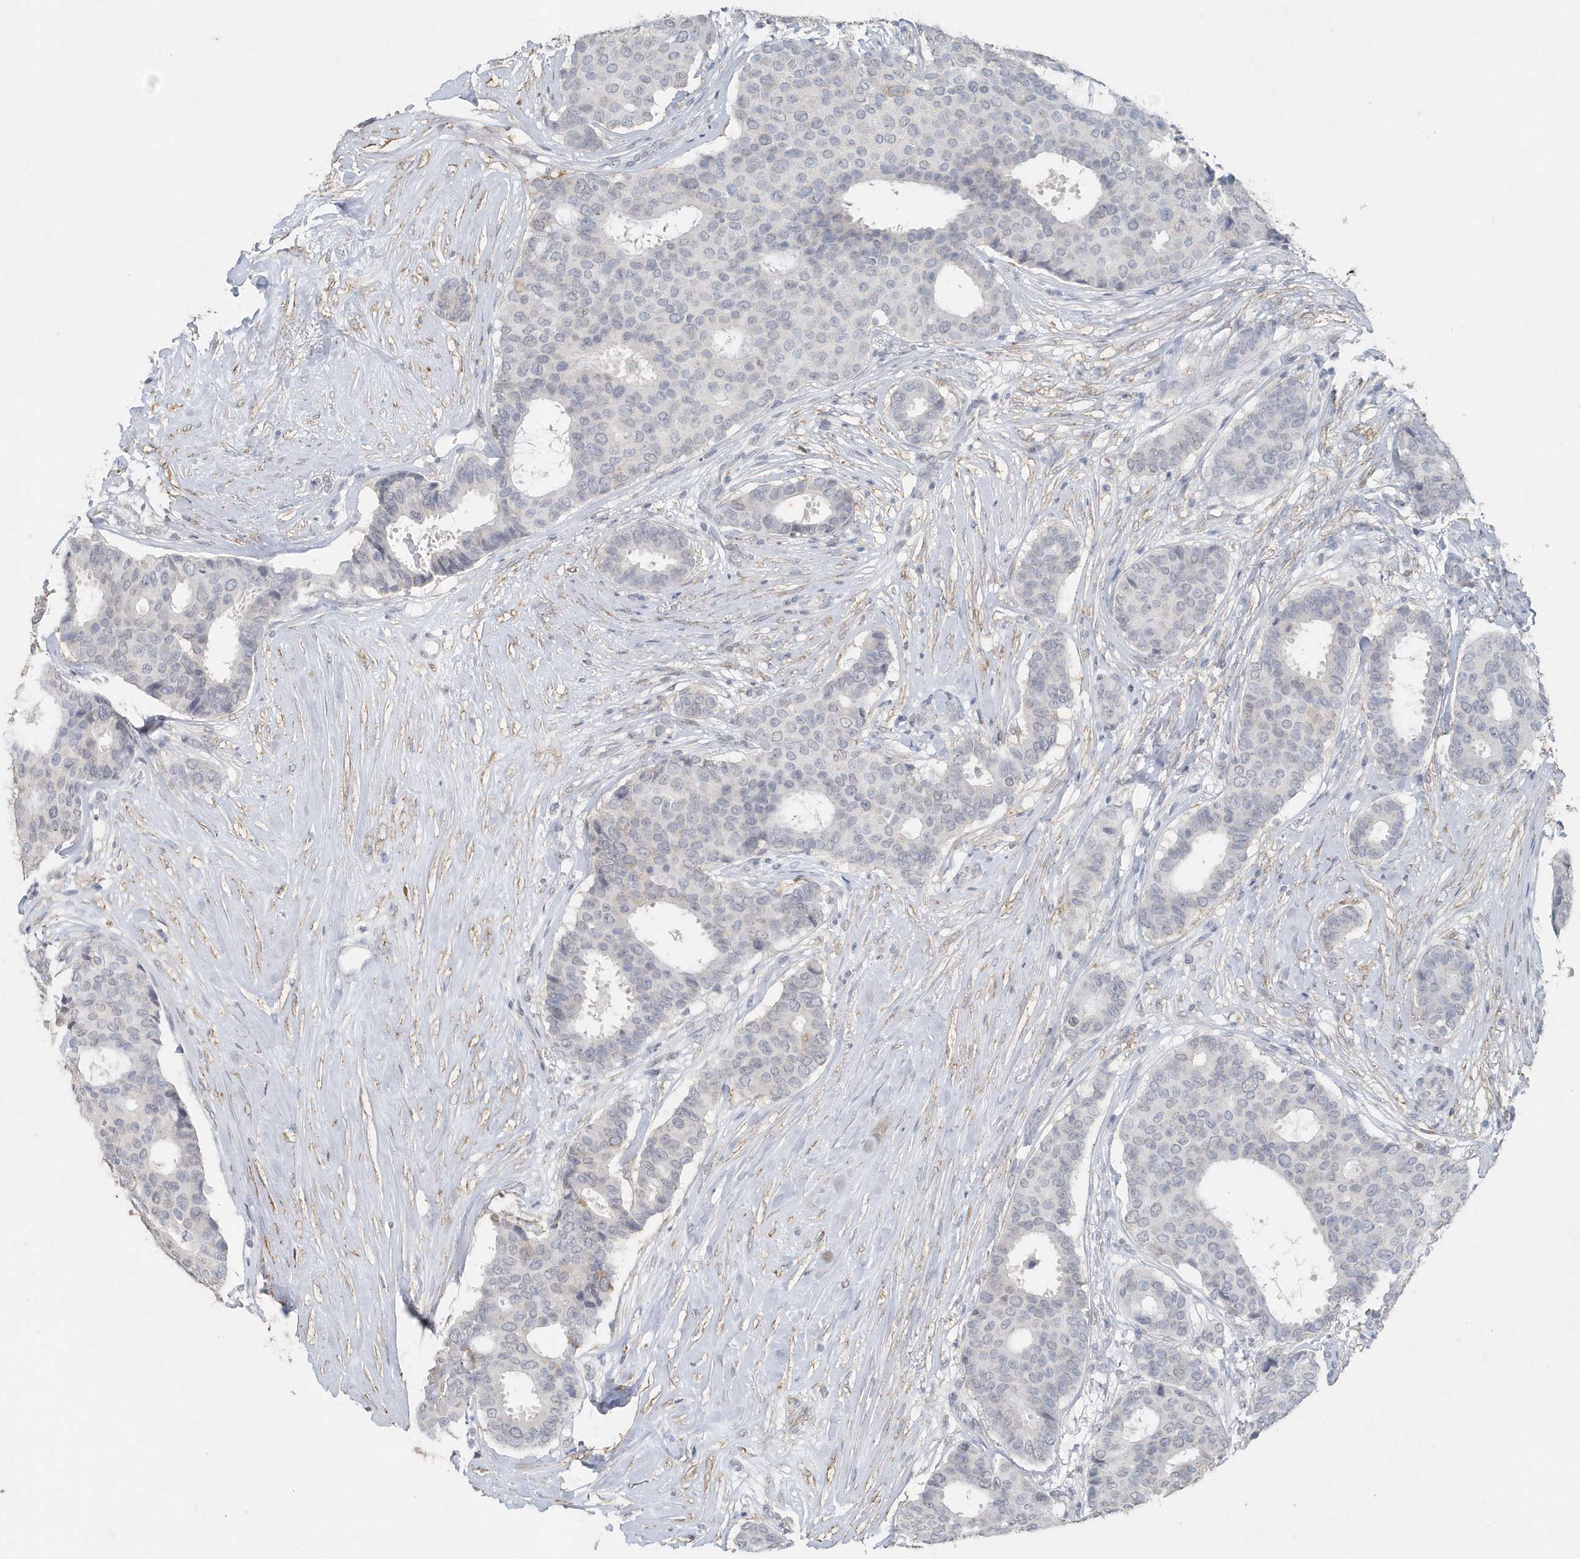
{"staining": {"intensity": "negative", "quantity": "none", "location": "none"}, "tissue": "breast cancer", "cell_type": "Tumor cells", "image_type": "cancer", "snomed": [{"axis": "morphology", "description": "Duct carcinoma"}, {"axis": "topography", "description": "Breast"}], "caption": "High magnification brightfield microscopy of breast cancer stained with DAB (brown) and counterstained with hematoxylin (blue): tumor cells show no significant staining.", "gene": "PDCD1", "patient": {"sex": "female", "age": 75}}